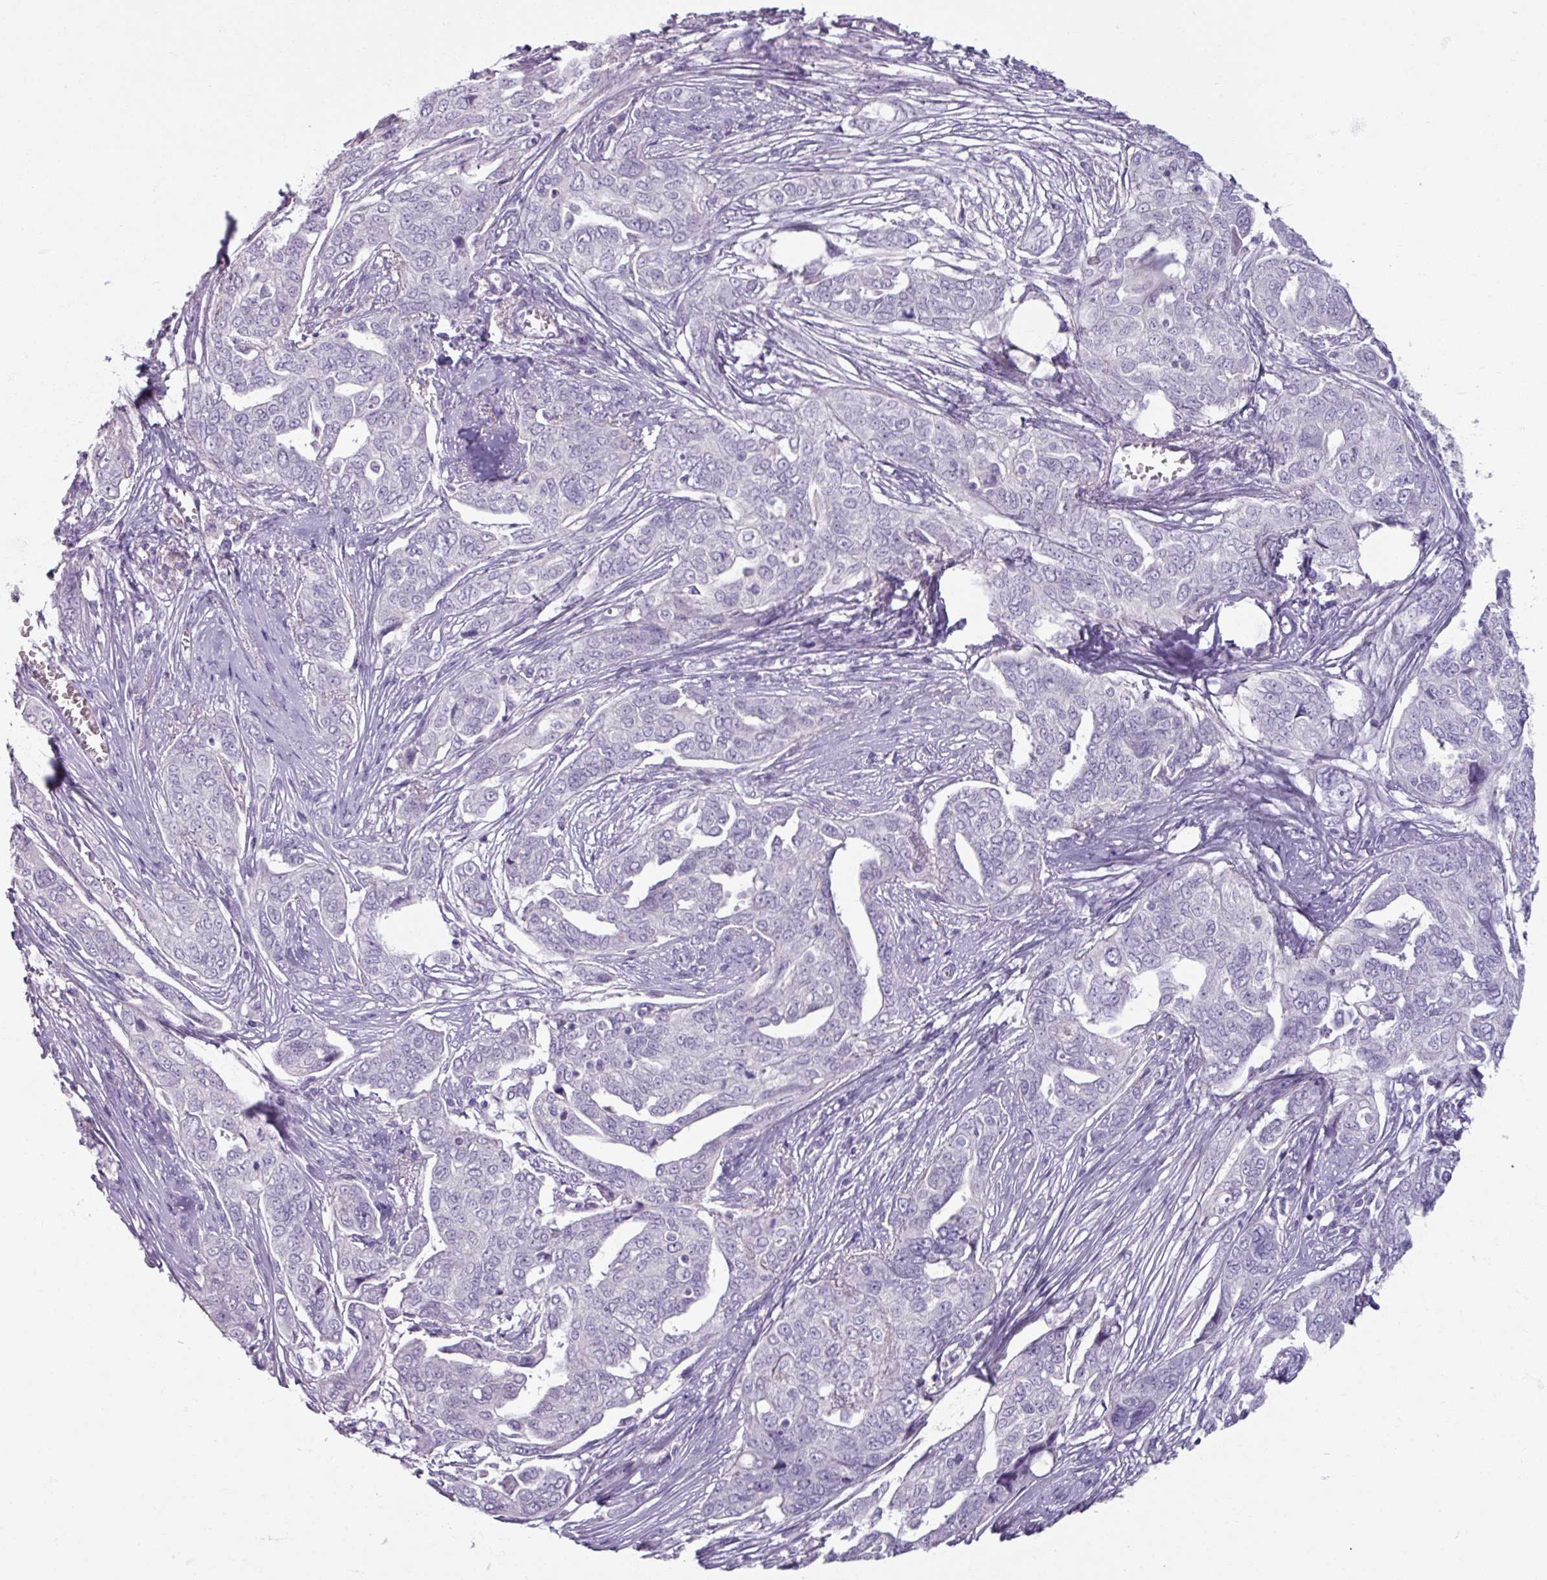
{"staining": {"intensity": "negative", "quantity": "none", "location": "none"}, "tissue": "ovarian cancer", "cell_type": "Tumor cells", "image_type": "cancer", "snomed": [{"axis": "morphology", "description": "Carcinoma, endometroid"}, {"axis": "topography", "description": "Ovary"}], "caption": "Human ovarian cancer stained for a protein using immunohistochemistry (IHC) shows no staining in tumor cells.", "gene": "SLC27A5", "patient": {"sex": "female", "age": 70}}